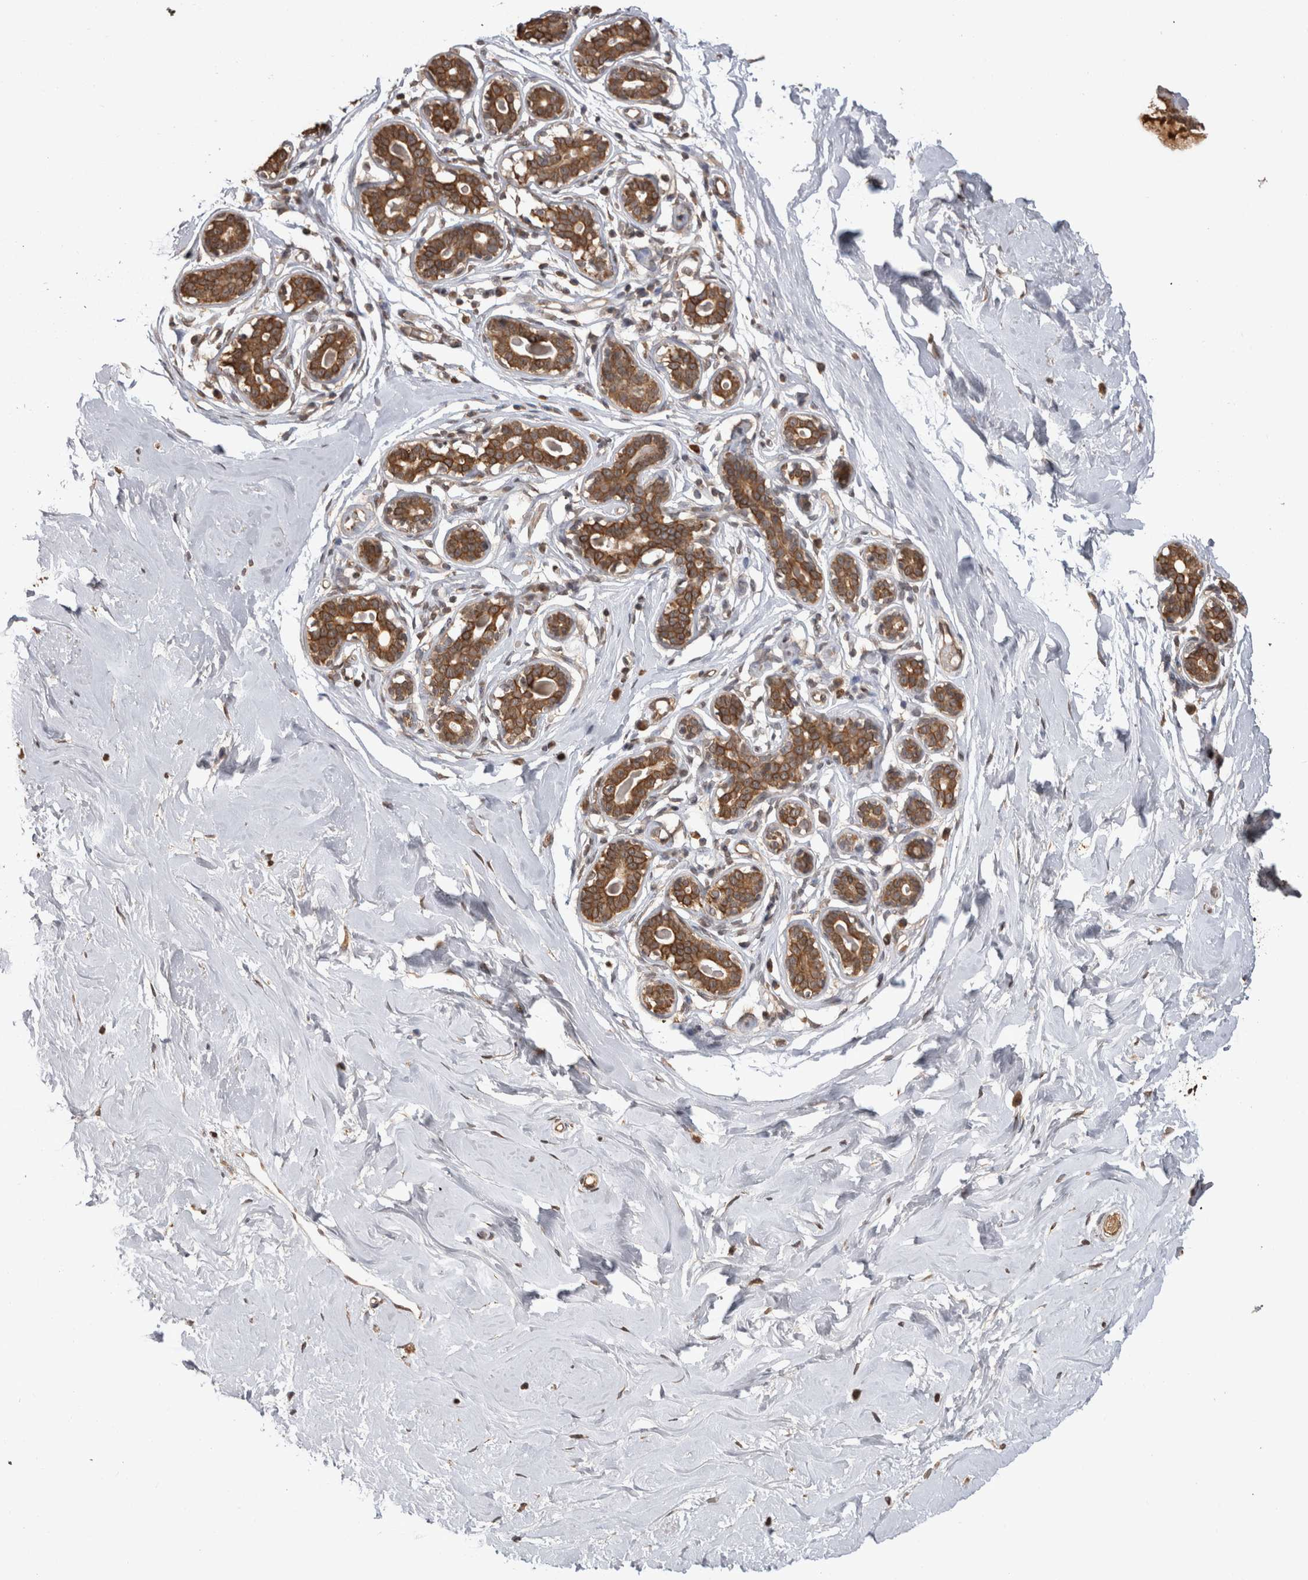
{"staining": {"intensity": "moderate", "quantity": ">75%", "location": "cytoplasmic/membranous"}, "tissue": "breast", "cell_type": "Adipocytes", "image_type": "normal", "snomed": [{"axis": "morphology", "description": "Normal tissue, NOS"}, {"axis": "morphology", "description": "Adenoma, NOS"}, {"axis": "topography", "description": "Breast"}], "caption": "Adipocytes display medium levels of moderate cytoplasmic/membranous expression in about >75% of cells in unremarkable human breast. (DAB (3,3'-diaminobenzidine) = brown stain, brightfield microscopy at high magnification).", "gene": "PAK4", "patient": {"sex": "female", "age": 23}}